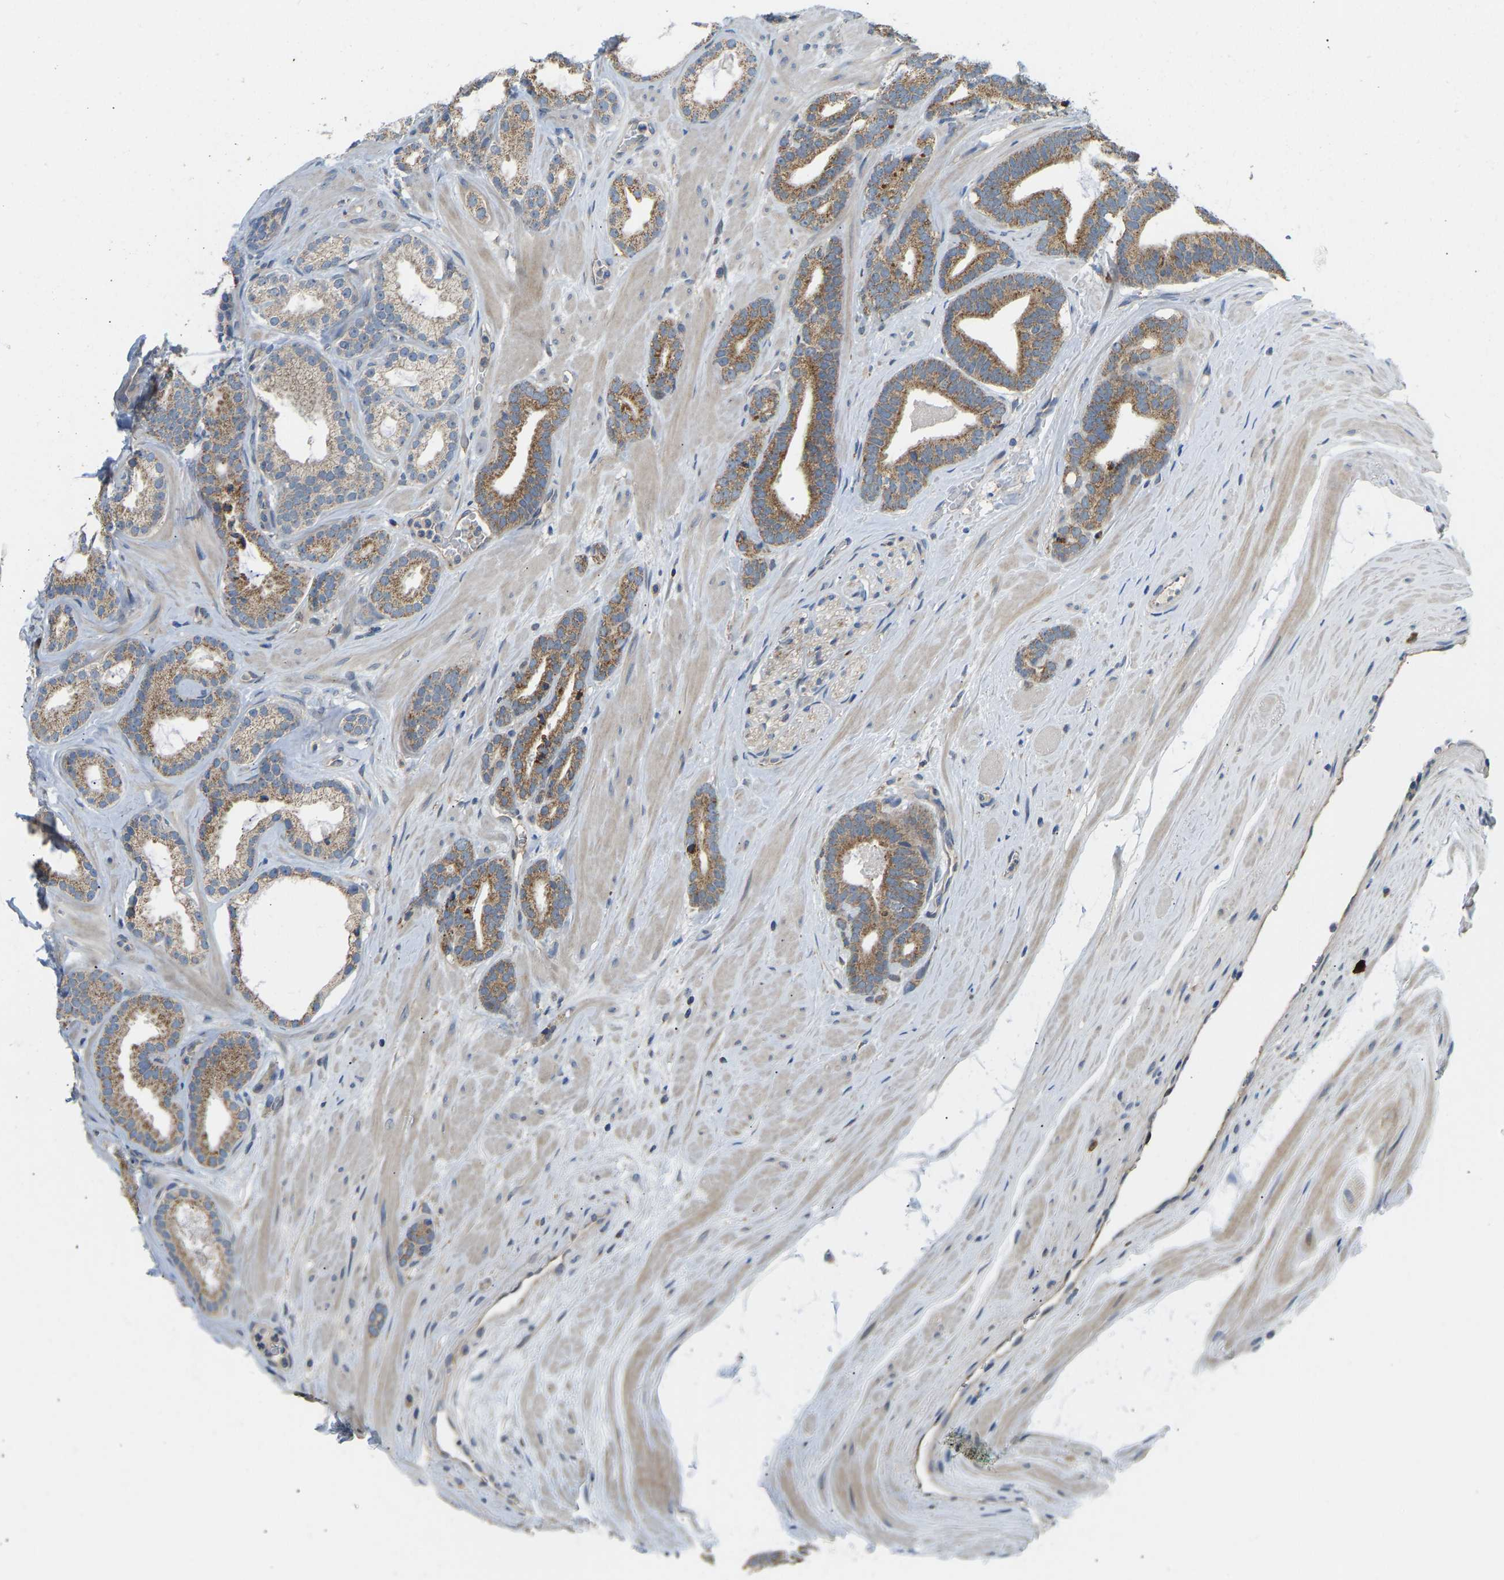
{"staining": {"intensity": "moderate", "quantity": ">75%", "location": "cytoplasmic/membranous"}, "tissue": "prostate cancer", "cell_type": "Tumor cells", "image_type": "cancer", "snomed": [{"axis": "morphology", "description": "Adenocarcinoma, High grade"}, {"axis": "topography", "description": "Prostate"}], "caption": "DAB immunohistochemical staining of human prostate cancer (adenocarcinoma (high-grade)) exhibits moderate cytoplasmic/membranous protein positivity in about >75% of tumor cells.", "gene": "RBP1", "patient": {"sex": "male", "age": 60}}